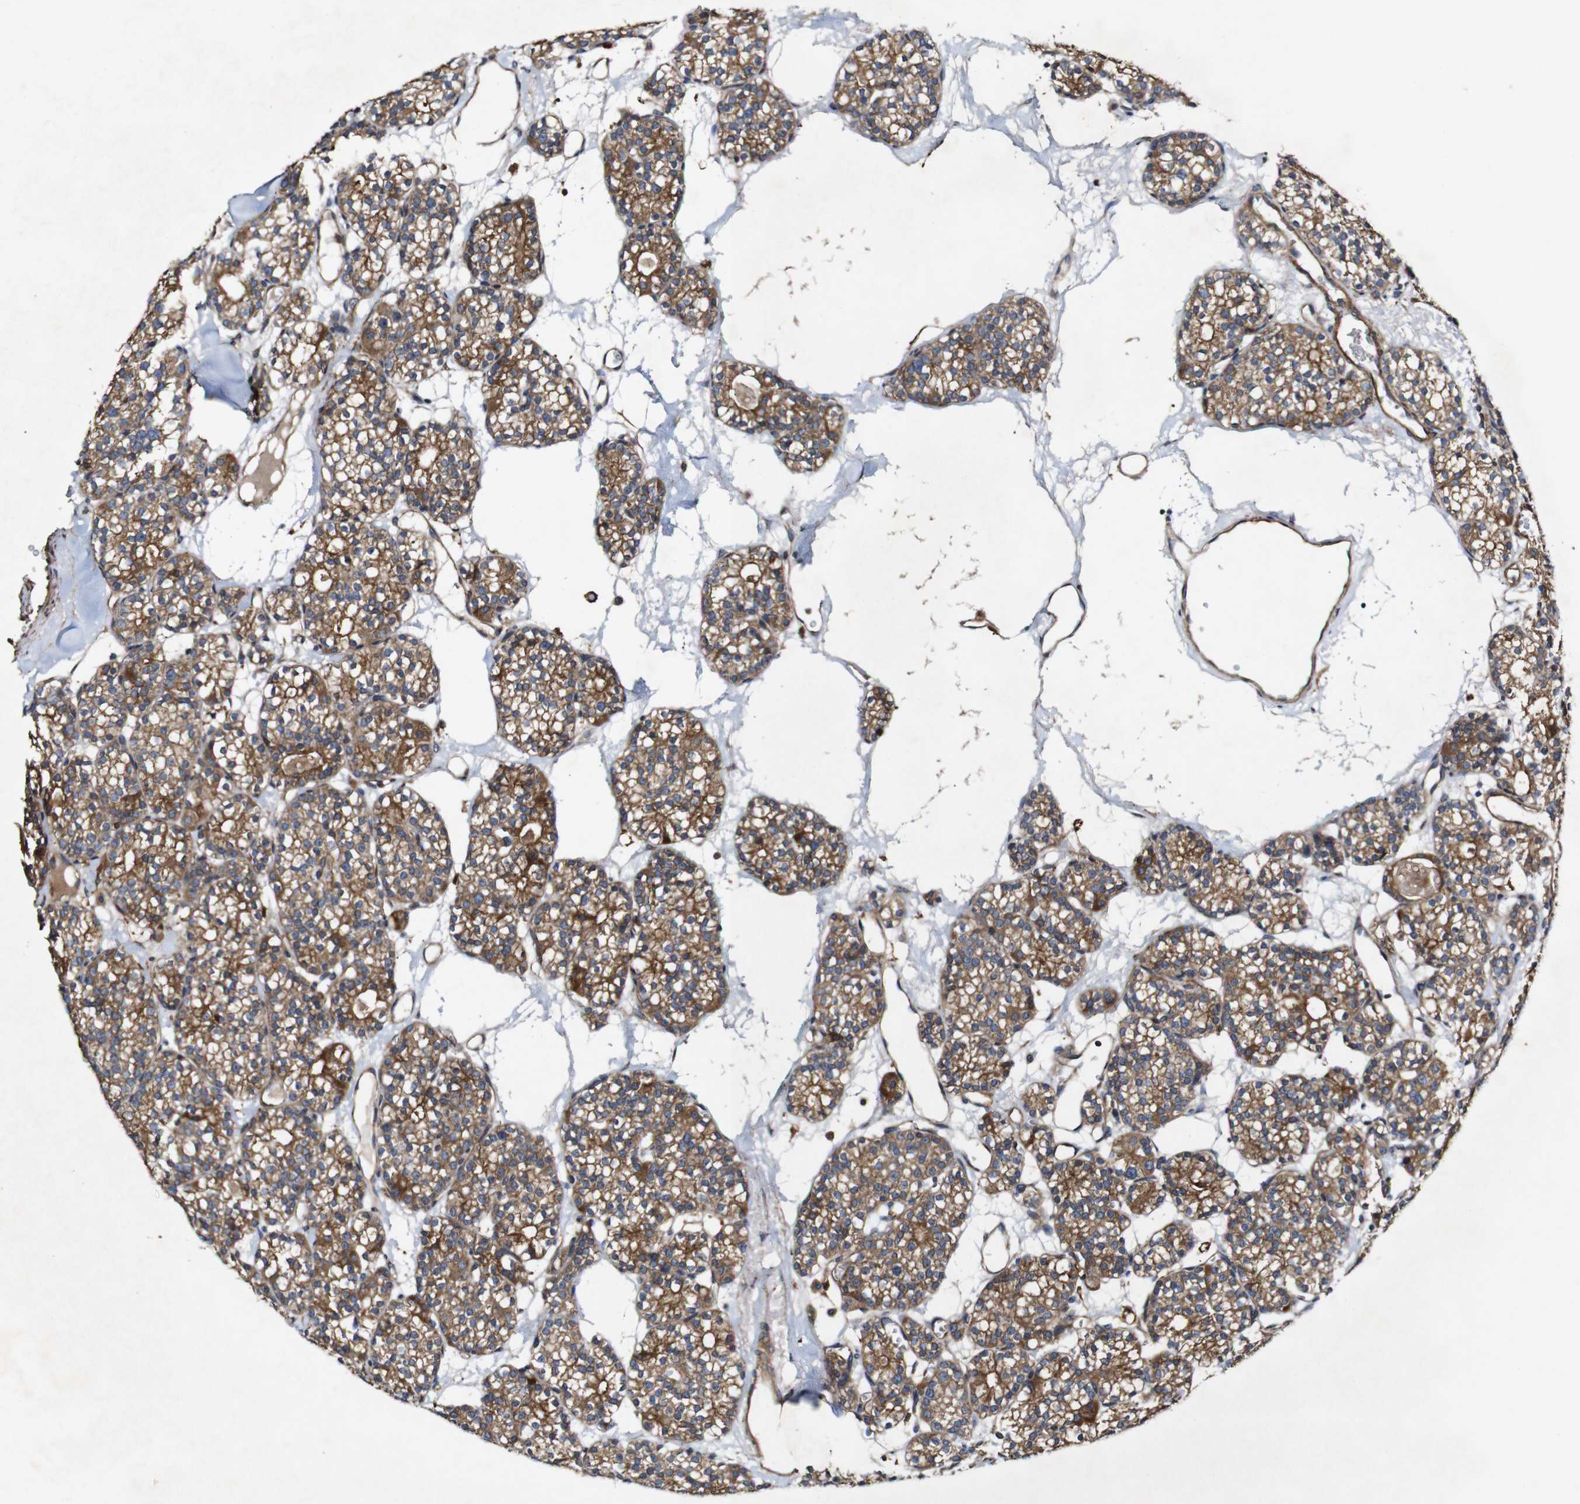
{"staining": {"intensity": "moderate", "quantity": ">75%", "location": "cytoplasmic/membranous"}, "tissue": "parathyroid gland", "cell_type": "Glandular cells", "image_type": "normal", "snomed": [{"axis": "morphology", "description": "Normal tissue, NOS"}, {"axis": "topography", "description": "Parathyroid gland"}], "caption": "A medium amount of moderate cytoplasmic/membranous expression is seen in approximately >75% of glandular cells in normal parathyroid gland. (DAB = brown stain, brightfield microscopy at high magnification).", "gene": "GSDME", "patient": {"sex": "female", "age": 64}}